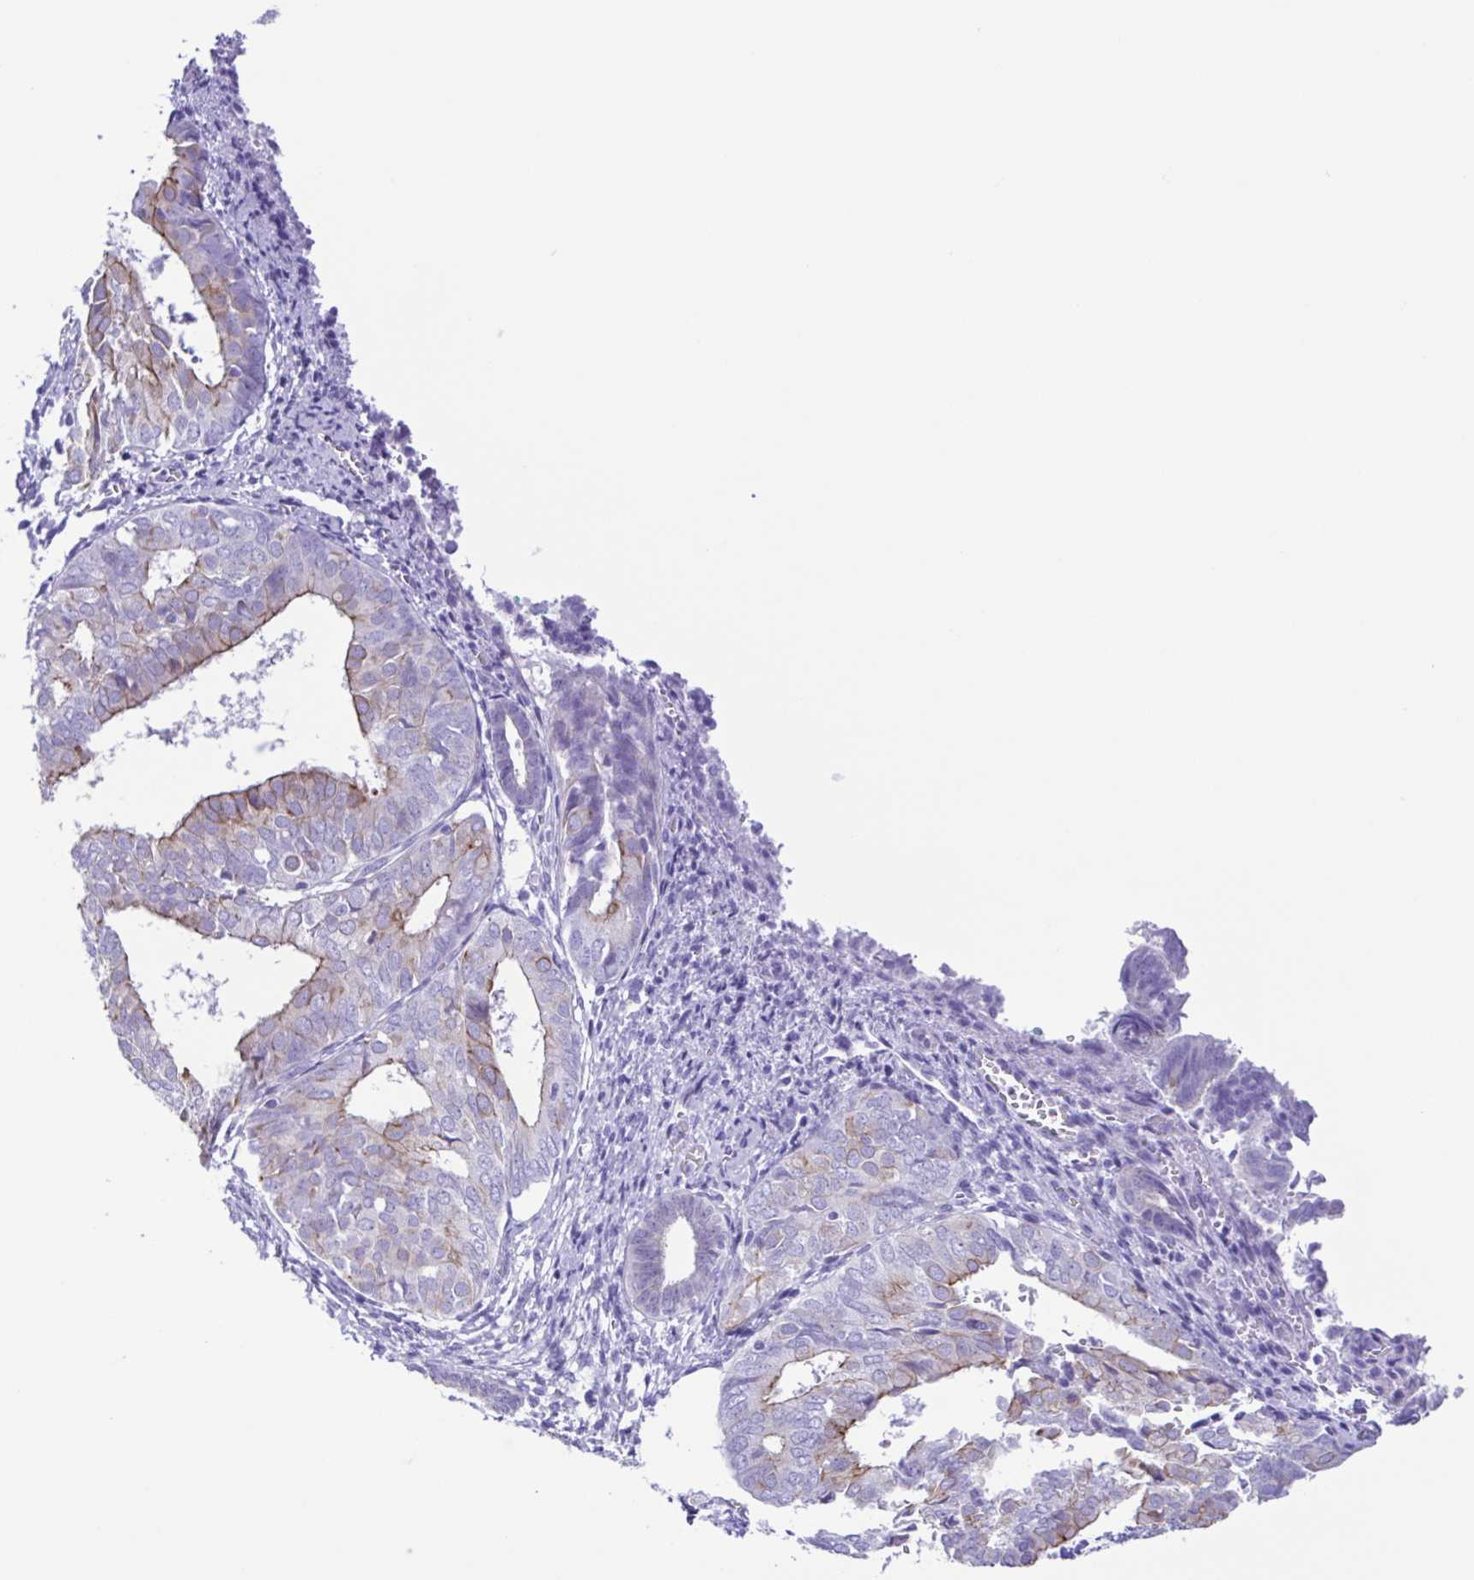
{"staining": {"intensity": "negative", "quantity": "none", "location": "none"}, "tissue": "endometrium", "cell_type": "Cells in endometrial stroma", "image_type": "normal", "snomed": [{"axis": "morphology", "description": "Normal tissue, NOS"}, {"axis": "topography", "description": "Endometrium"}], "caption": "The photomicrograph reveals no staining of cells in endometrial stroma in normal endometrium.", "gene": "CYP11A1", "patient": {"sex": "female", "age": 50}}